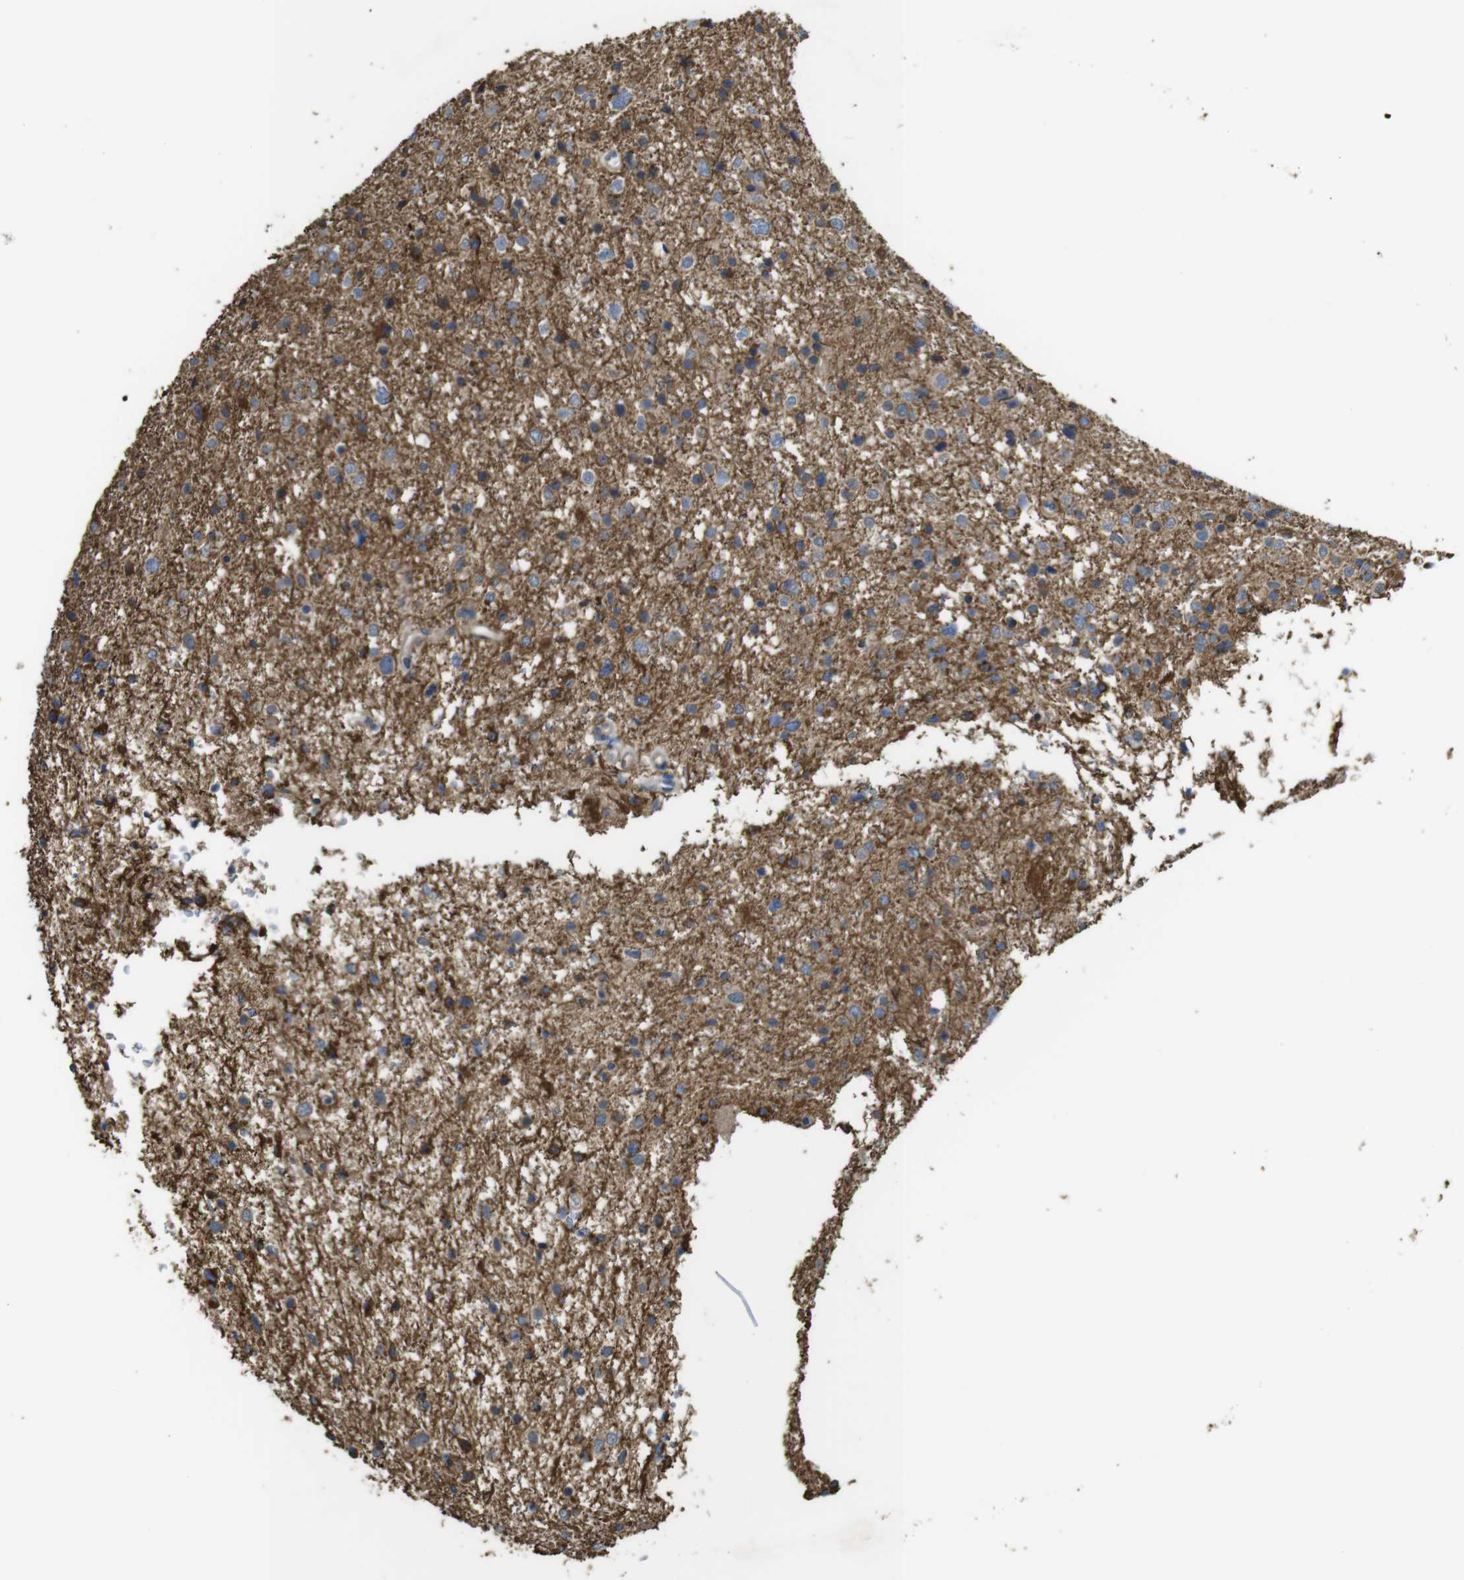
{"staining": {"intensity": "moderate", "quantity": "<25%", "location": "cytoplasmic/membranous"}, "tissue": "glioma", "cell_type": "Tumor cells", "image_type": "cancer", "snomed": [{"axis": "morphology", "description": "Glioma, malignant, Low grade"}, {"axis": "topography", "description": "Brain"}], "caption": "Immunohistochemistry photomicrograph of glioma stained for a protein (brown), which reveals low levels of moderate cytoplasmic/membranous staining in about <25% of tumor cells.", "gene": "CDC34", "patient": {"sex": "female", "age": 37}}